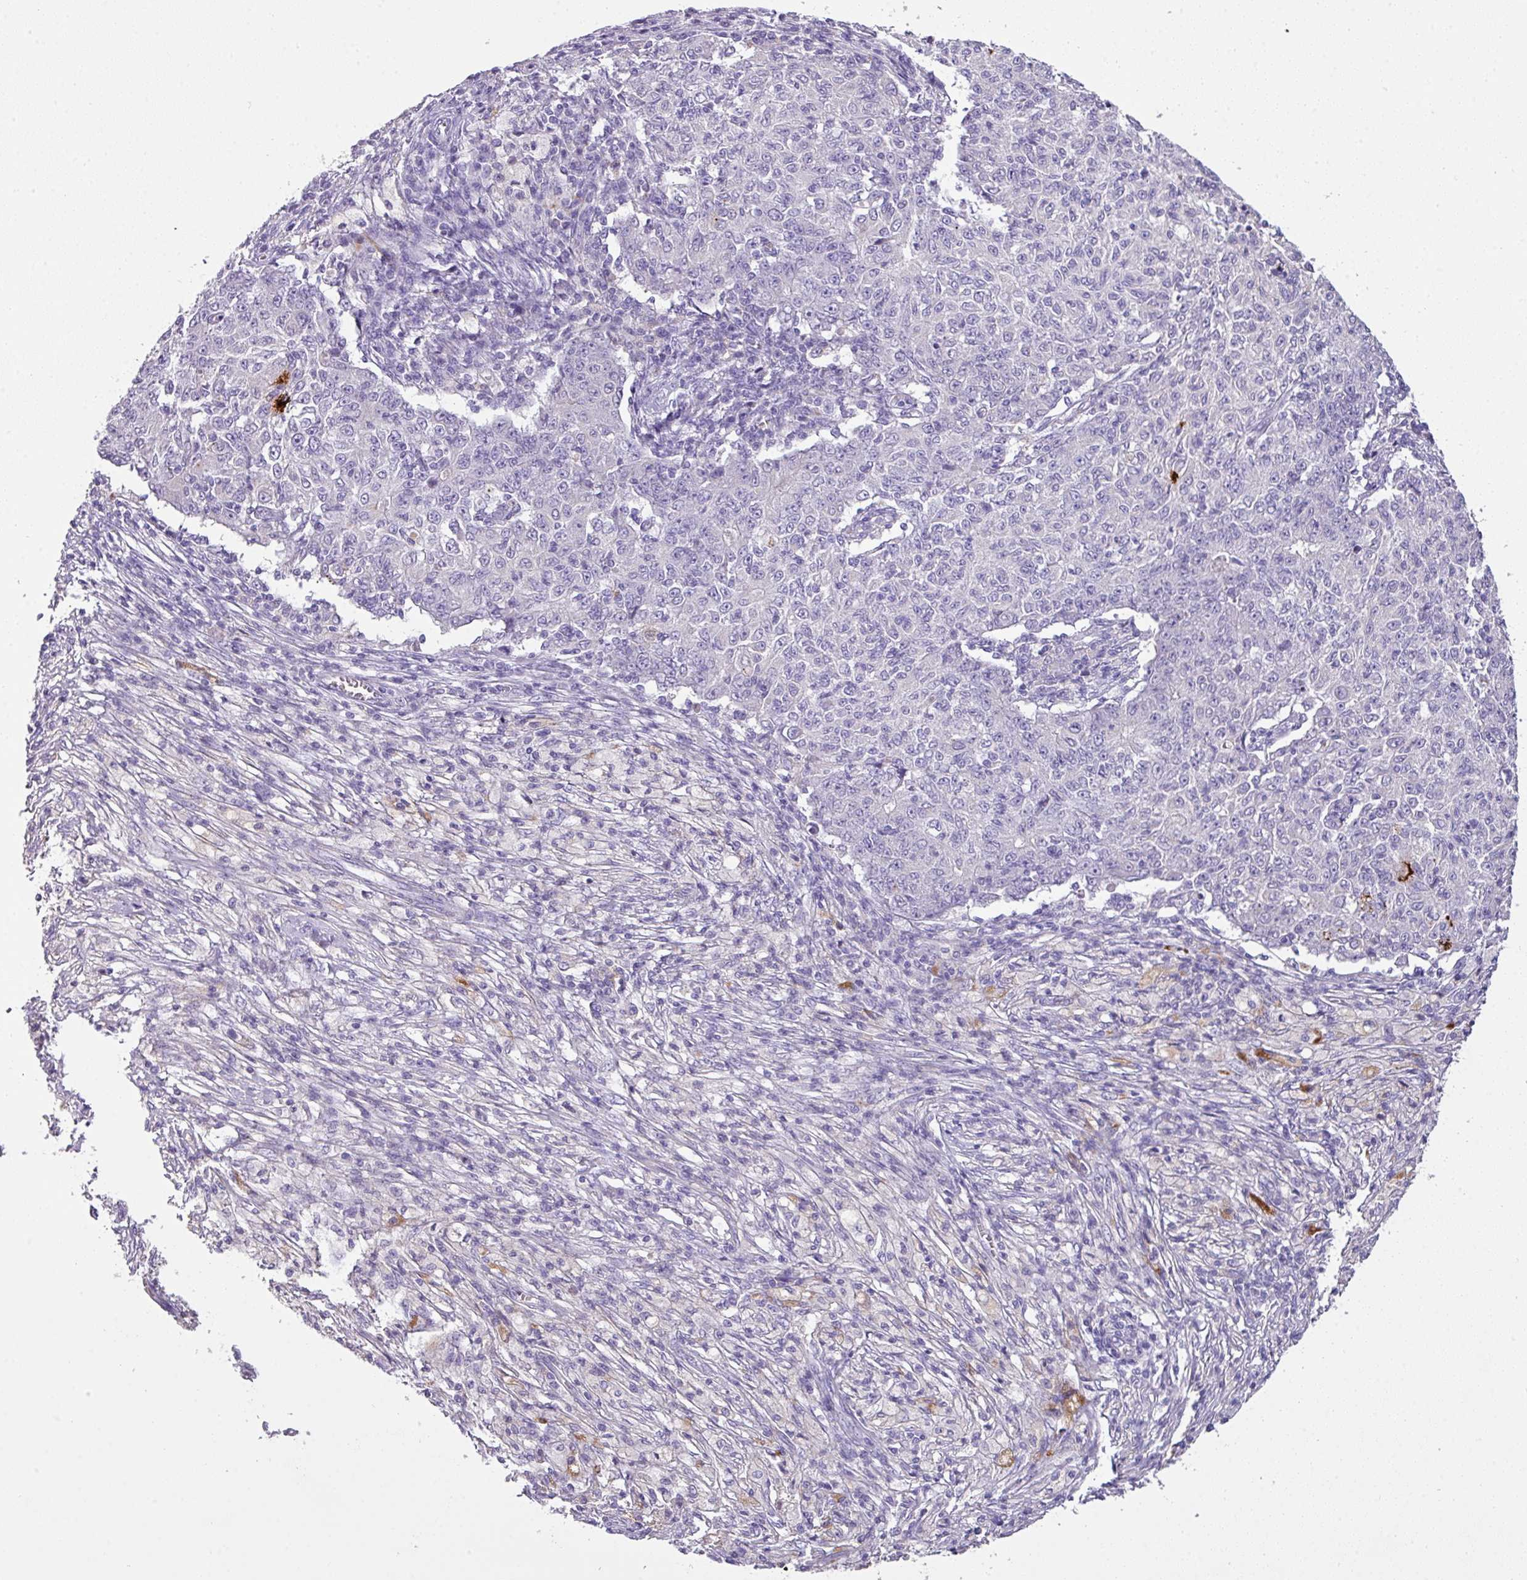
{"staining": {"intensity": "negative", "quantity": "none", "location": "none"}, "tissue": "ovarian cancer", "cell_type": "Tumor cells", "image_type": "cancer", "snomed": [{"axis": "morphology", "description": "Carcinoma, endometroid"}, {"axis": "topography", "description": "Ovary"}], "caption": "Ovarian cancer (endometroid carcinoma) was stained to show a protein in brown. There is no significant positivity in tumor cells.", "gene": "OR6C6", "patient": {"sex": "female", "age": 42}}